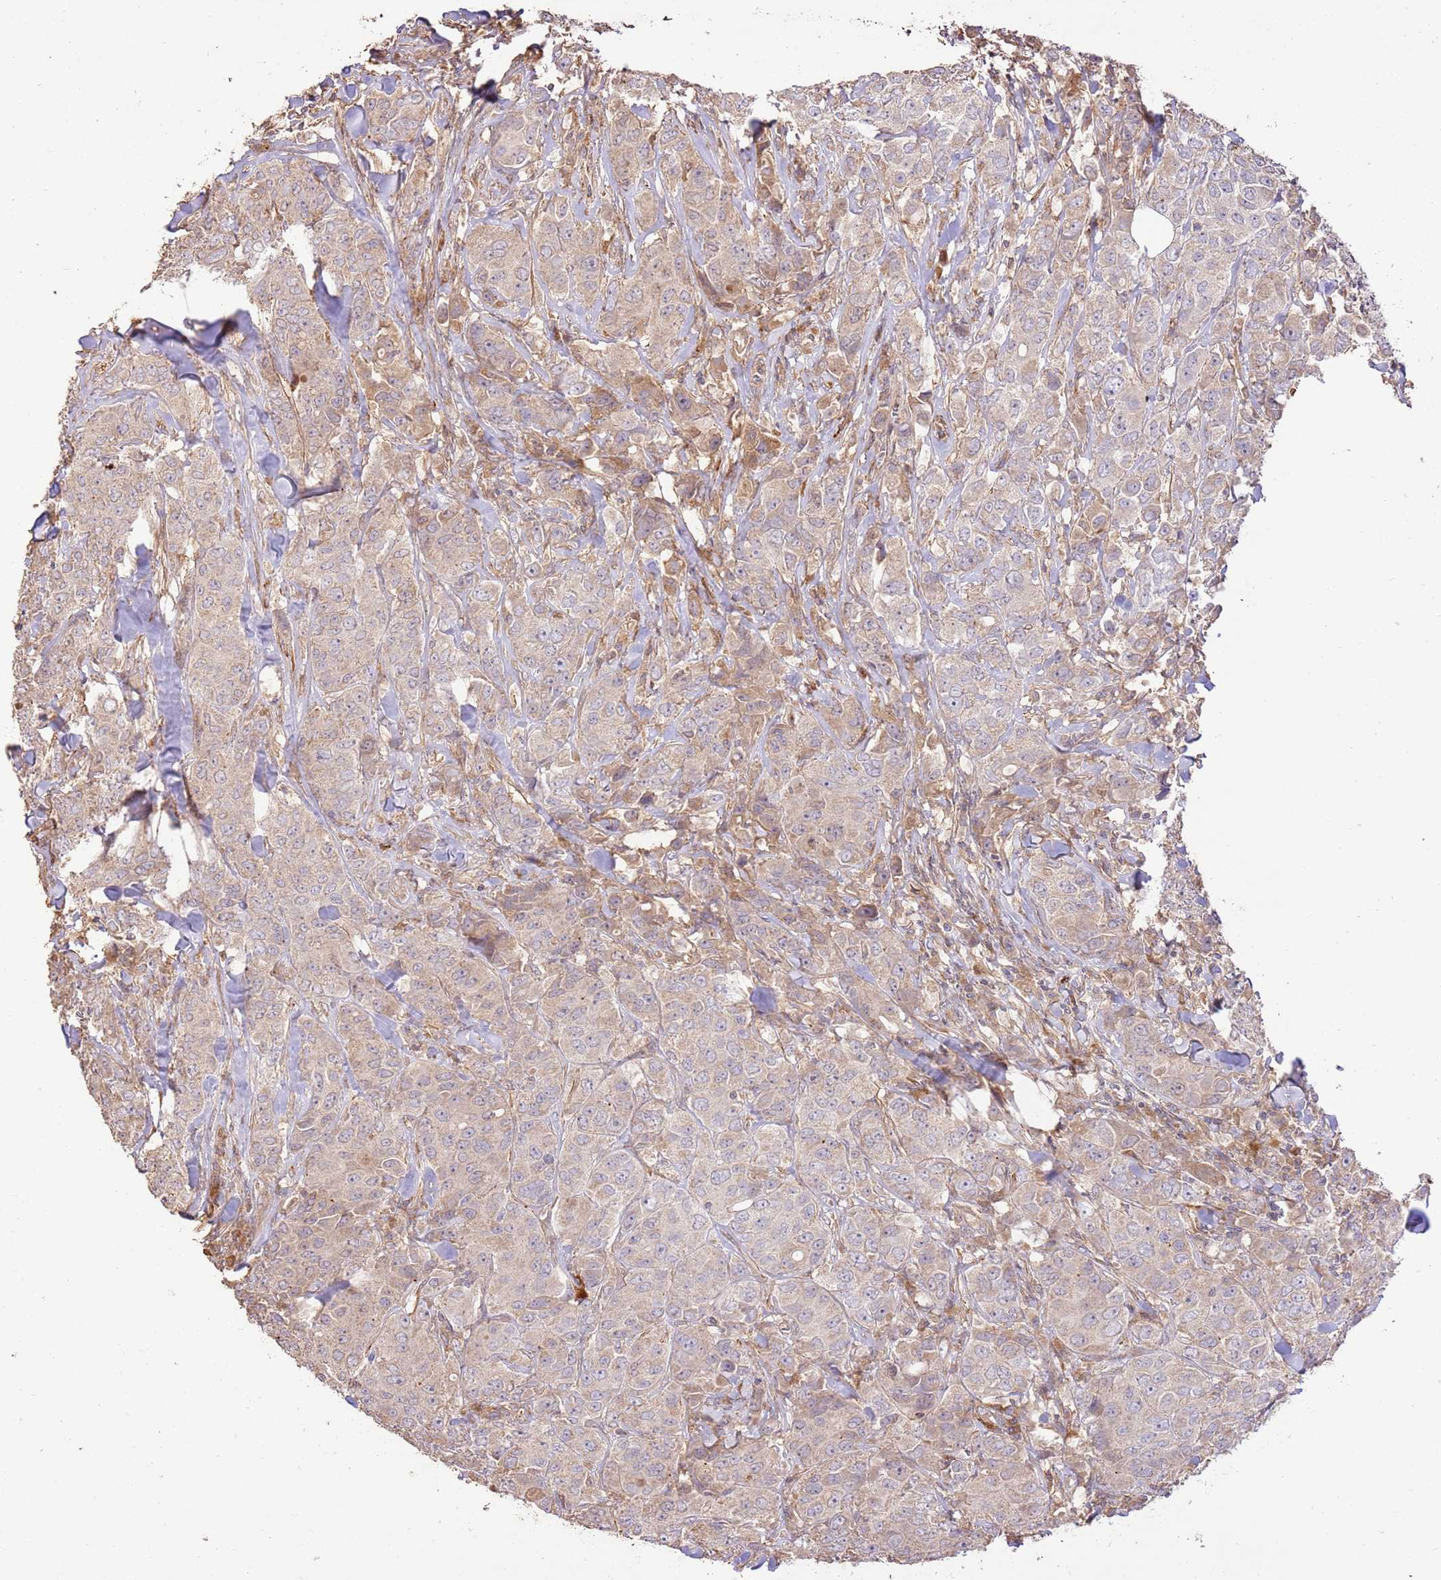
{"staining": {"intensity": "weak", "quantity": "25%-75%", "location": "cytoplasmic/membranous"}, "tissue": "breast cancer", "cell_type": "Tumor cells", "image_type": "cancer", "snomed": [{"axis": "morphology", "description": "Duct carcinoma"}, {"axis": "topography", "description": "Breast"}], "caption": "About 25%-75% of tumor cells in human breast infiltrating ductal carcinoma display weak cytoplasmic/membranous protein staining as visualized by brown immunohistochemical staining.", "gene": "CEP55", "patient": {"sex": "female", "age": 43}}